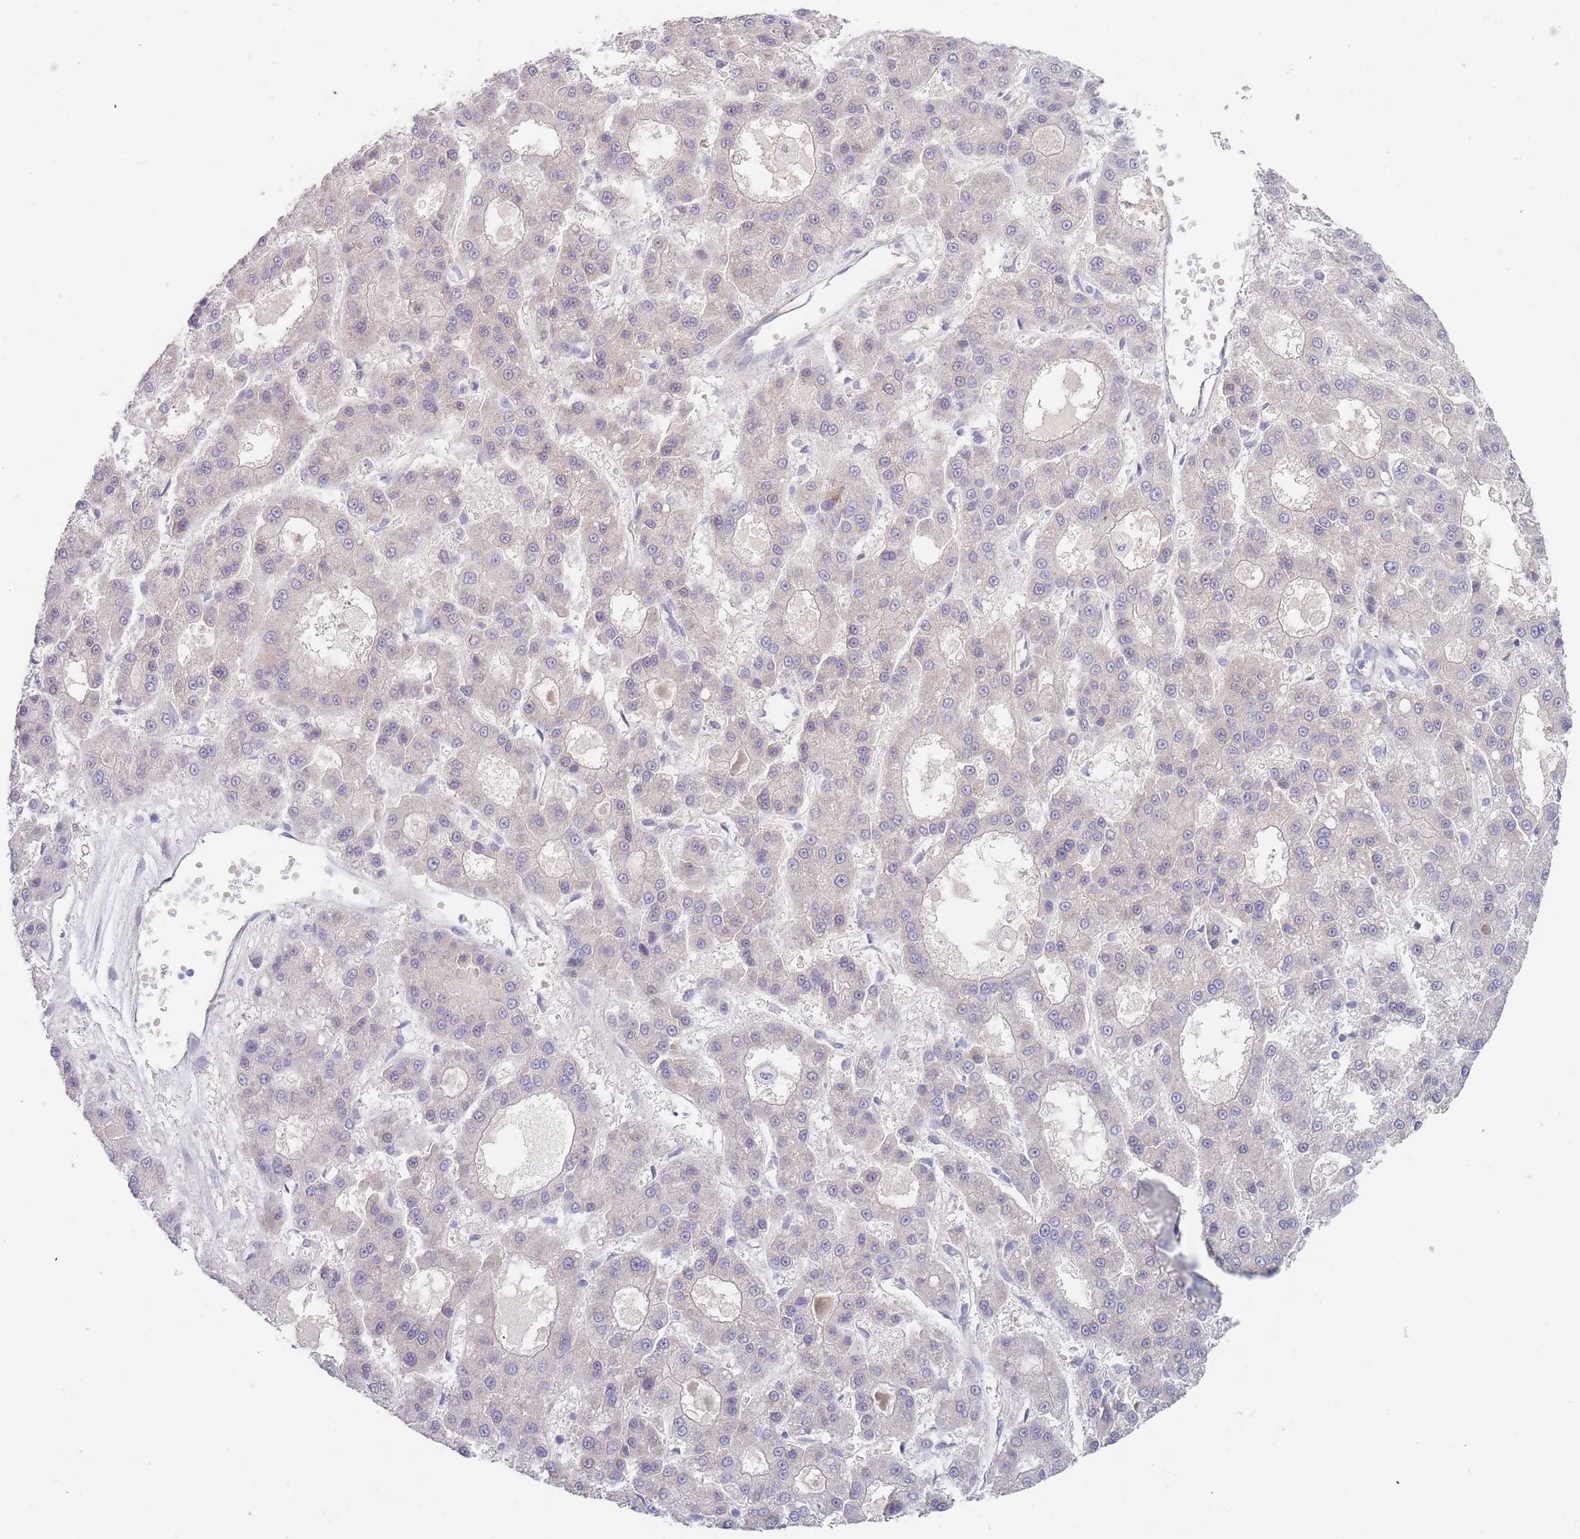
{"staining": {"intensity": "negative", "quantity": "none", "location": "none"}, "tissue": "liver cancer", "cell_type": "Tumor cells", "image_type": "cancer", "snomed": [{"axis": "morphology", "description": "Carcinoma, Hepatocellular, NOS"}, {"axis": "topography", "description": "Liver"}], "caption": "This image is of liver cancer stained with immunohistochemistry (IHC) to label a protein in brown with the nuclei are counter-stained blue. There is no staining in tumor cells. The staining is performed using DAB brown chromogen with nuclei counter-stained in using hematoxylin.", "gene": "ZNF281", "patient": {"sex": "male", "age": 70}}